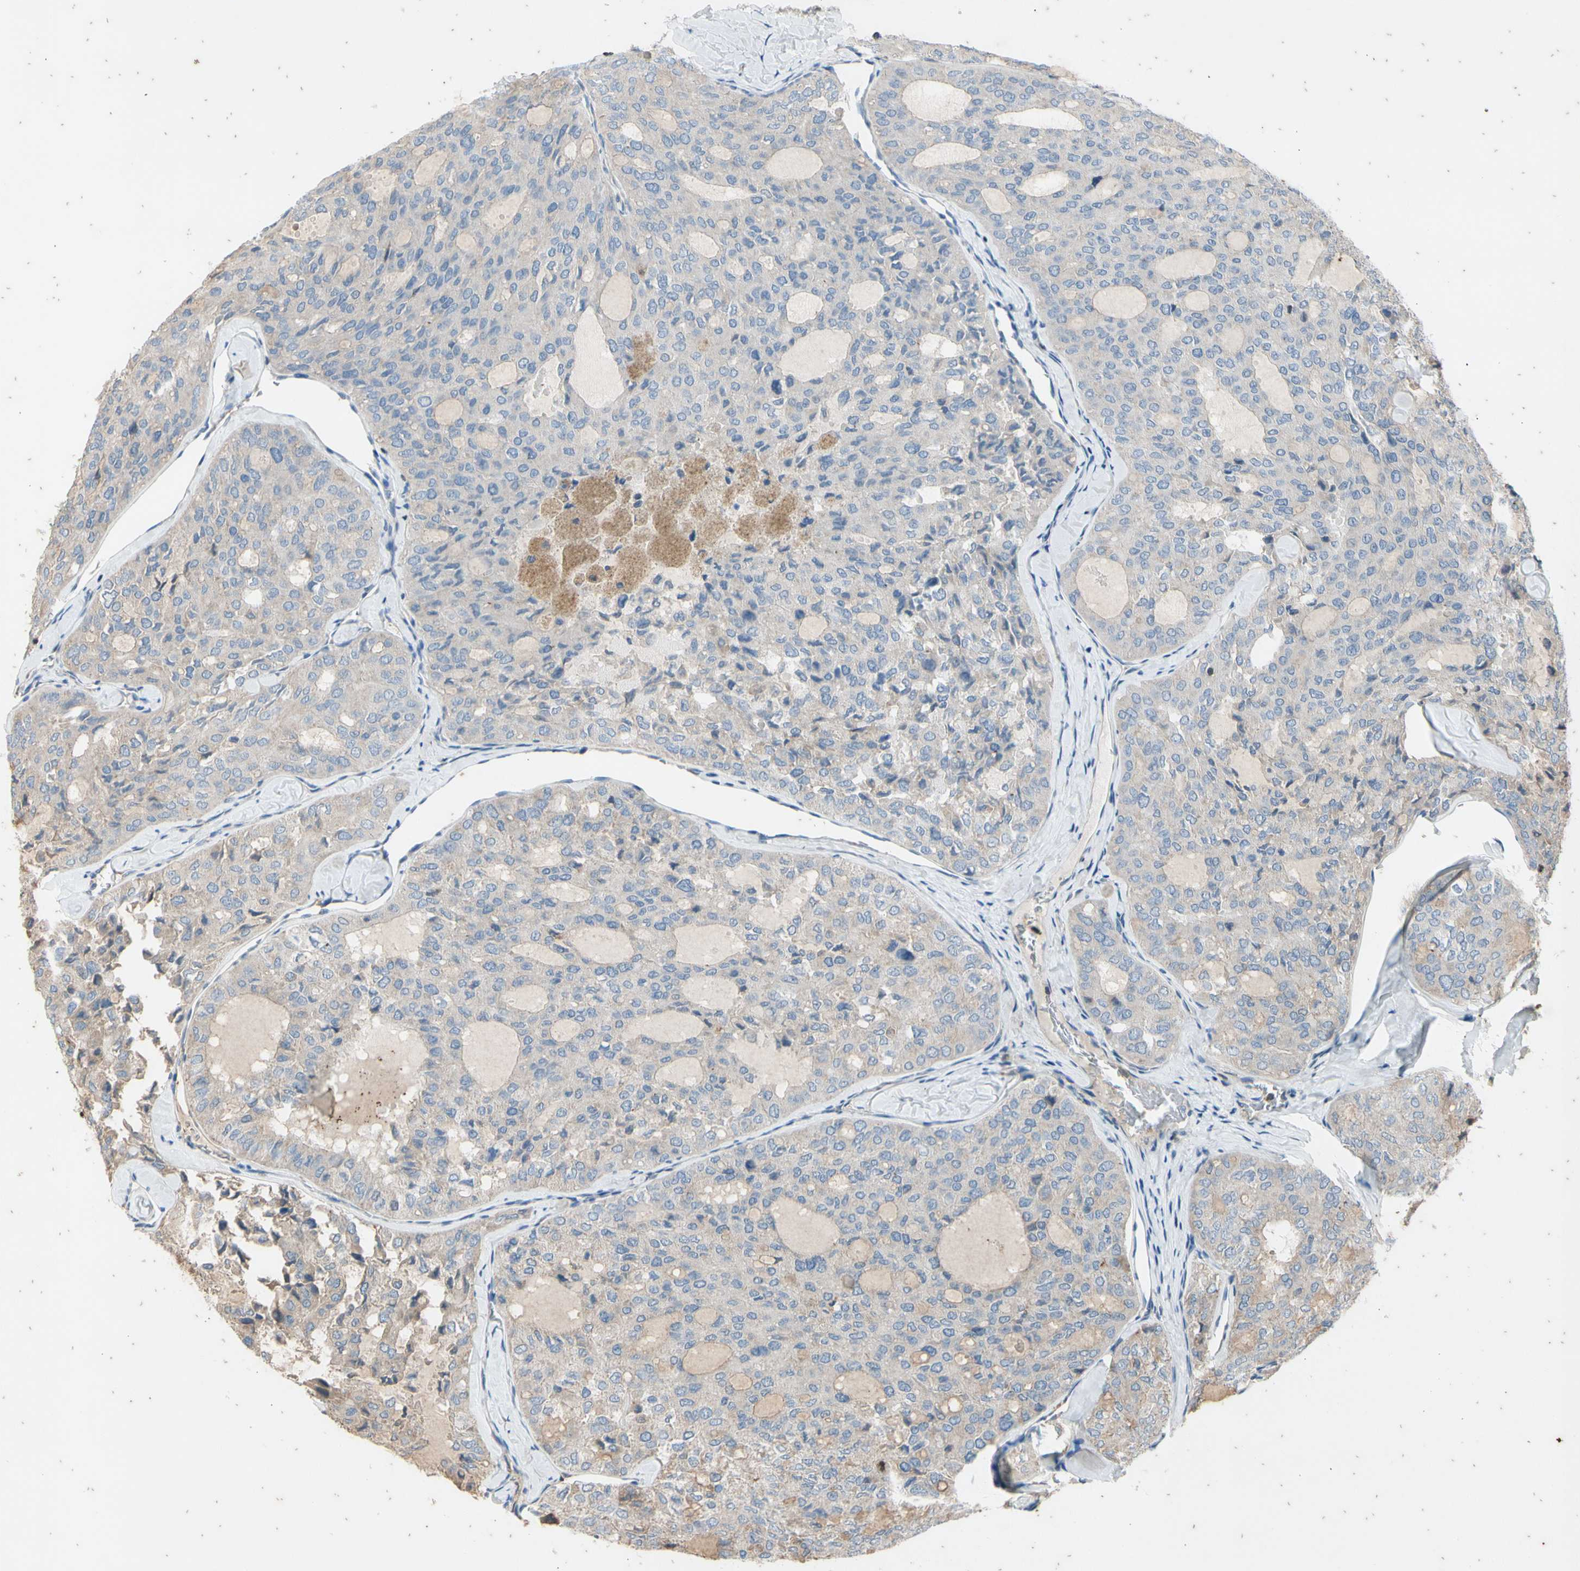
{"staining": {"intensity": "negative", "quantity": "none", "location": "none"}, "tissue": "thyroid cancer", "cell_type": "Tumor cells", "image_type": "cancer", "snomed": [{"axis": "morphology", "description": "Follicular adenoma carcinoma, NOS"}, {"axis": "topography", "description": "Thyroid gland"}], "caption": "Follicular adenoma carcinoma (thyroid) was stained to show a protein in brown. There is no significant expression in tumor cells.", "gene": "TBX21", "patient": {"sex": "male", "age": 75}}